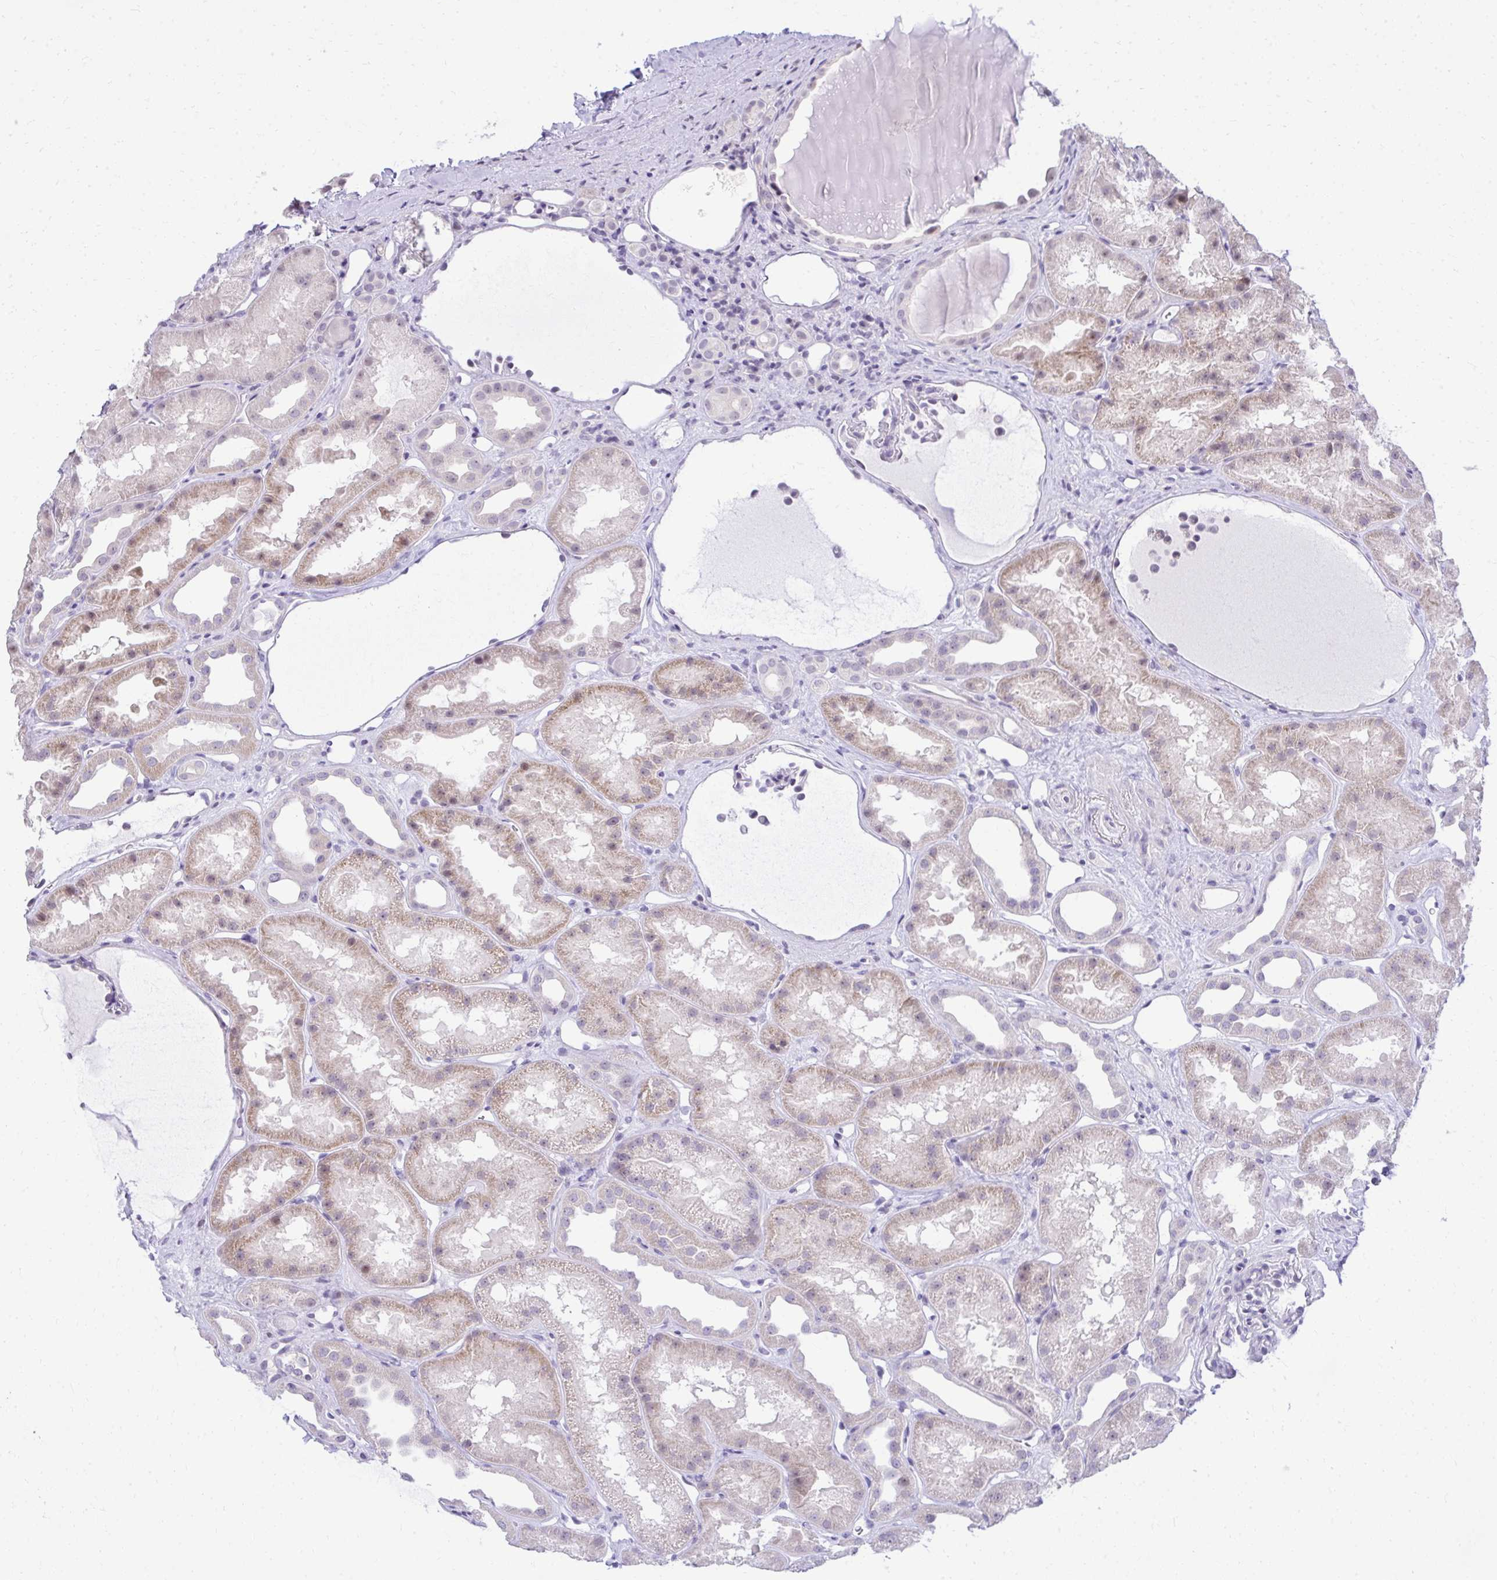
{"staining": {"intensity": "negative", "quantity": "none", "location": "none"}, "tissue": "kidney", "cell_type": "Cells in glomeruli", "image_type": "normal", "snomed": [{"axis": "morphology", "description": "Normal tissue, NOS"}, {"axis": "topography", "description": "Kidney"}], "caption": "The immunohistochemistry photomicrograph has no significant staining in cells in glomeruli of kidney. The staining is performed using DAB brown chromogen with nuclei counter-stained in using hematoxylin.", "gene": "EID3", "patient": {"sex": "male", "age": 61}}